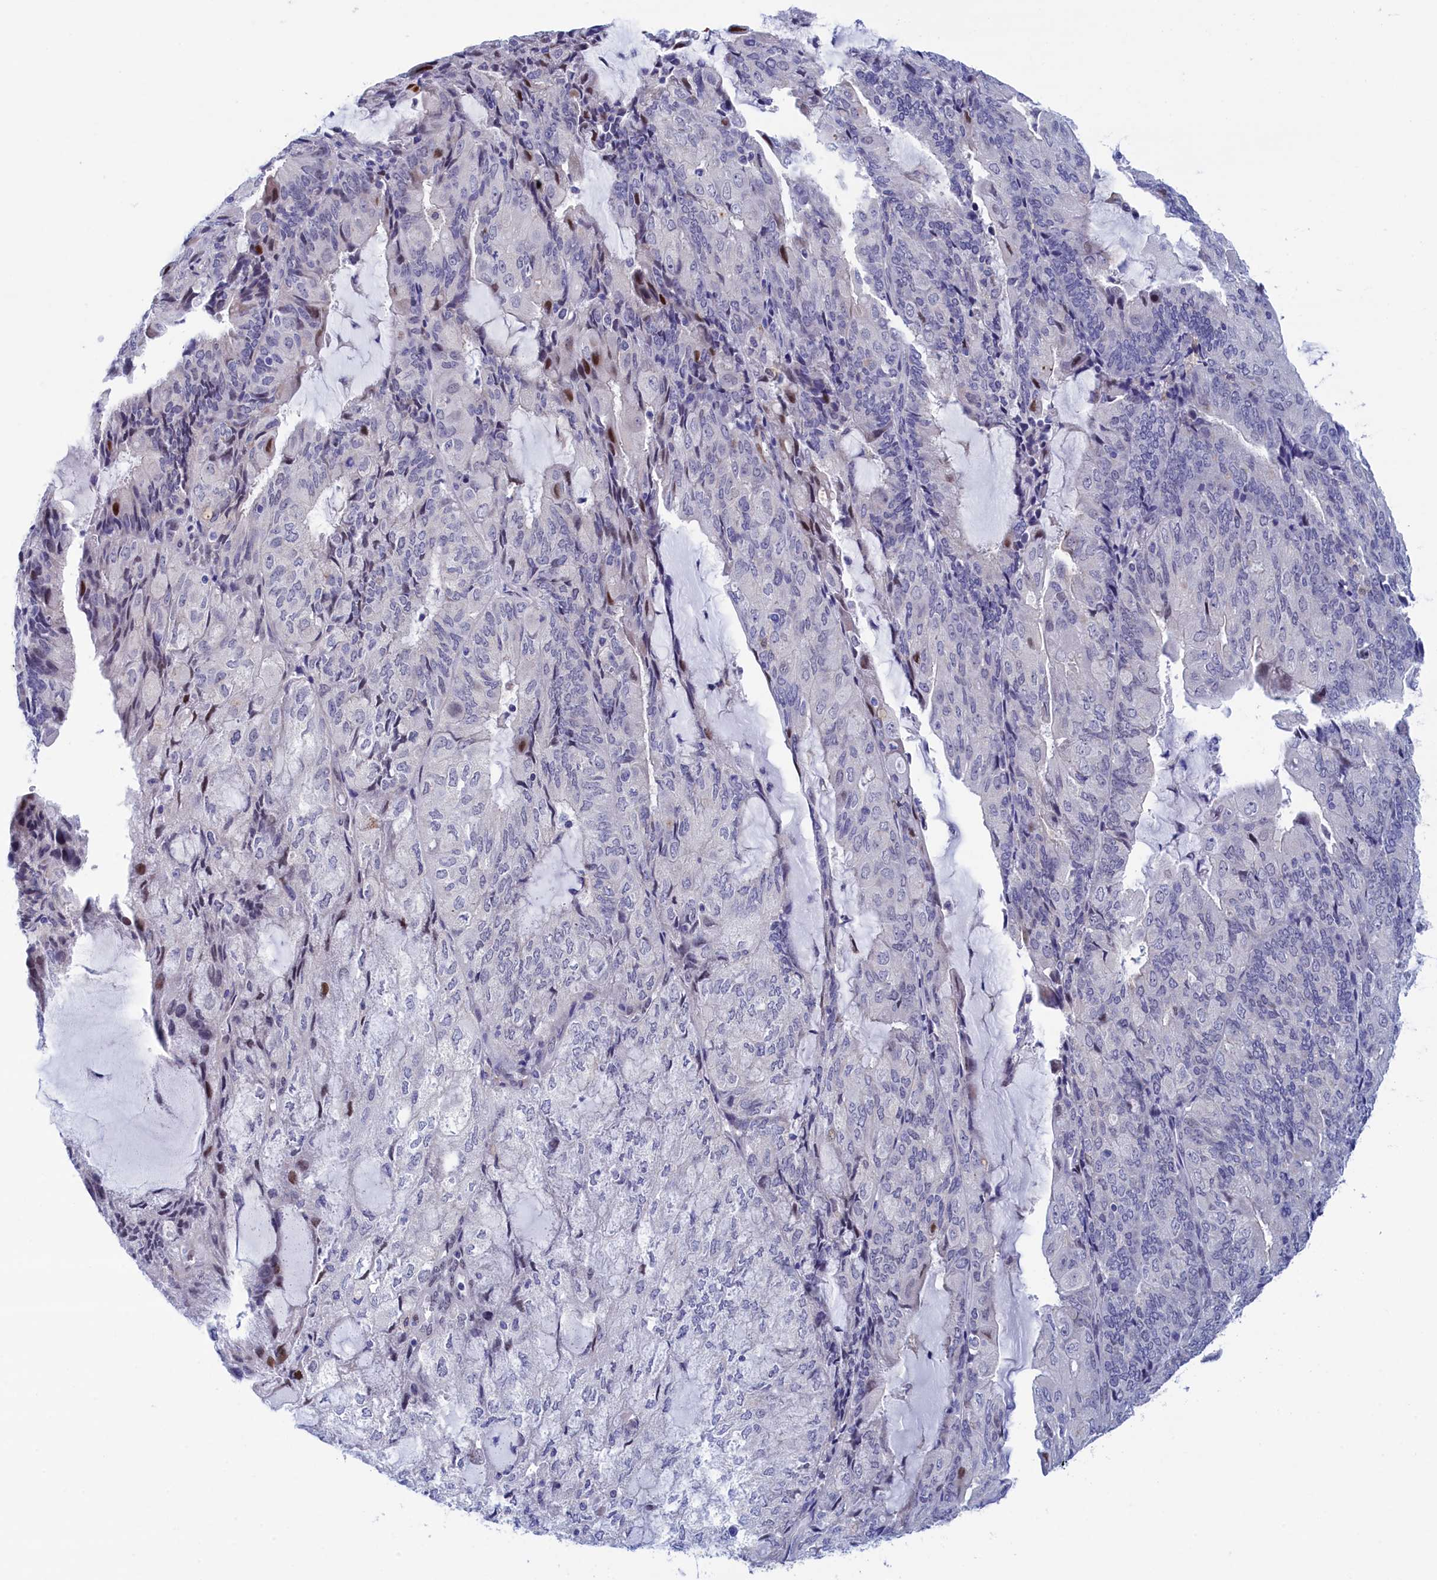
{"staining": {"intensity": "negative", "quantity": "none", "location": "none"}, "tissue": "endometrial cancer", "cell_type": "Tumor cells", "image_type": "cancer", "snomed": [{"axis": "morphology", "description": "Adenocarcinoma, NOS"}, {"axis": "topography", "description": "Endometrium"}], "caption": "Tumor cells are negative for protein expression in human adenocarcinoma (endometrial).", "gene": "WDR83", "patient": {"sex": "female", "age": 81}}